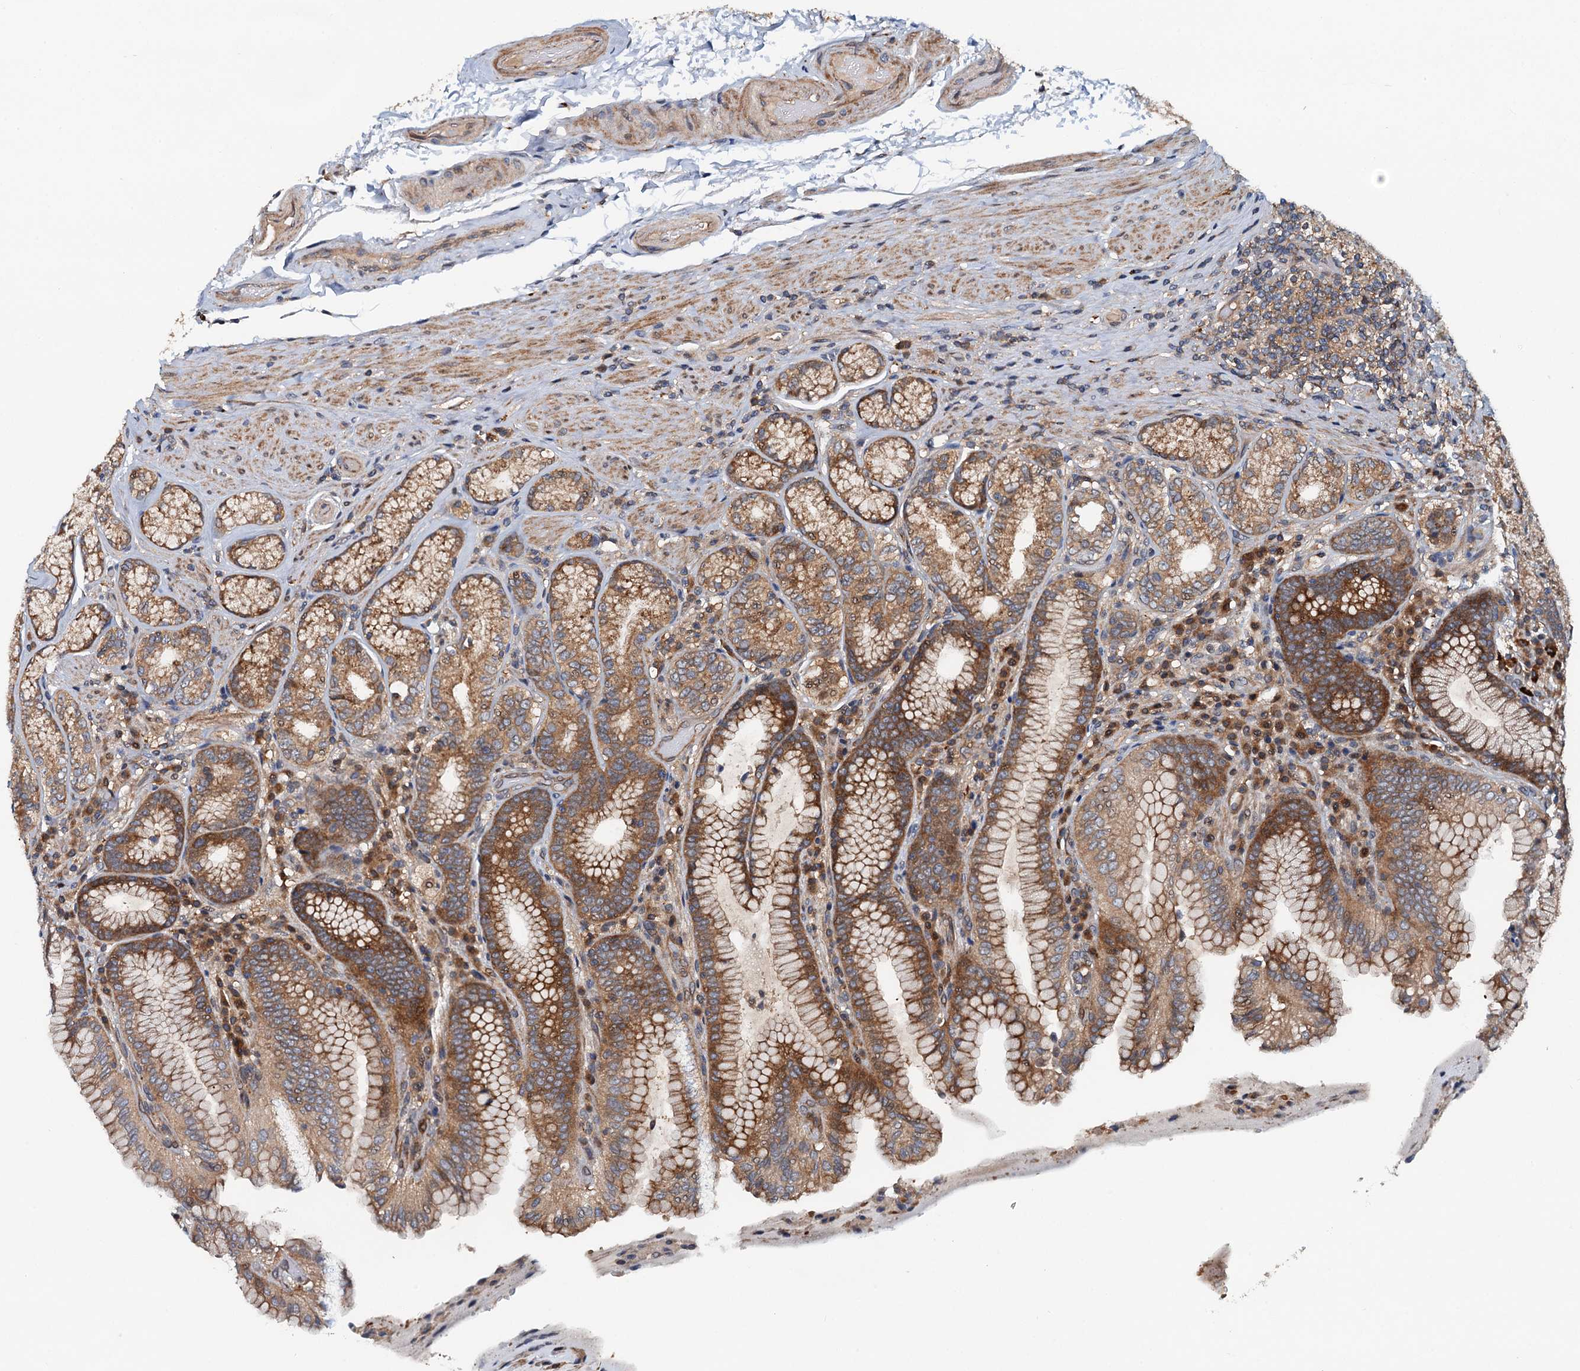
{"staining": {"intensity": "moderate", "quantity": ">75%", "location": "cytoplasmic/membranous"}, "tissue": "stomach", "cell_type": "Glandular cells", "image_type": "normal", "snomed": [{"axis": "morphology", "description": "Normal tissue, NOS"}, {"axis": "topography", "description": "Stomach, upper"}, {"axis": "topography", "description": "Stomach, lower"}], "caption": "IHC of normal human stomach reveals medium levels of moderate cytoplasmic/membranous expression in about >75% of glandular cells.", "gene": "EFL1", "patient": {"sex": "female", "age": 76}}